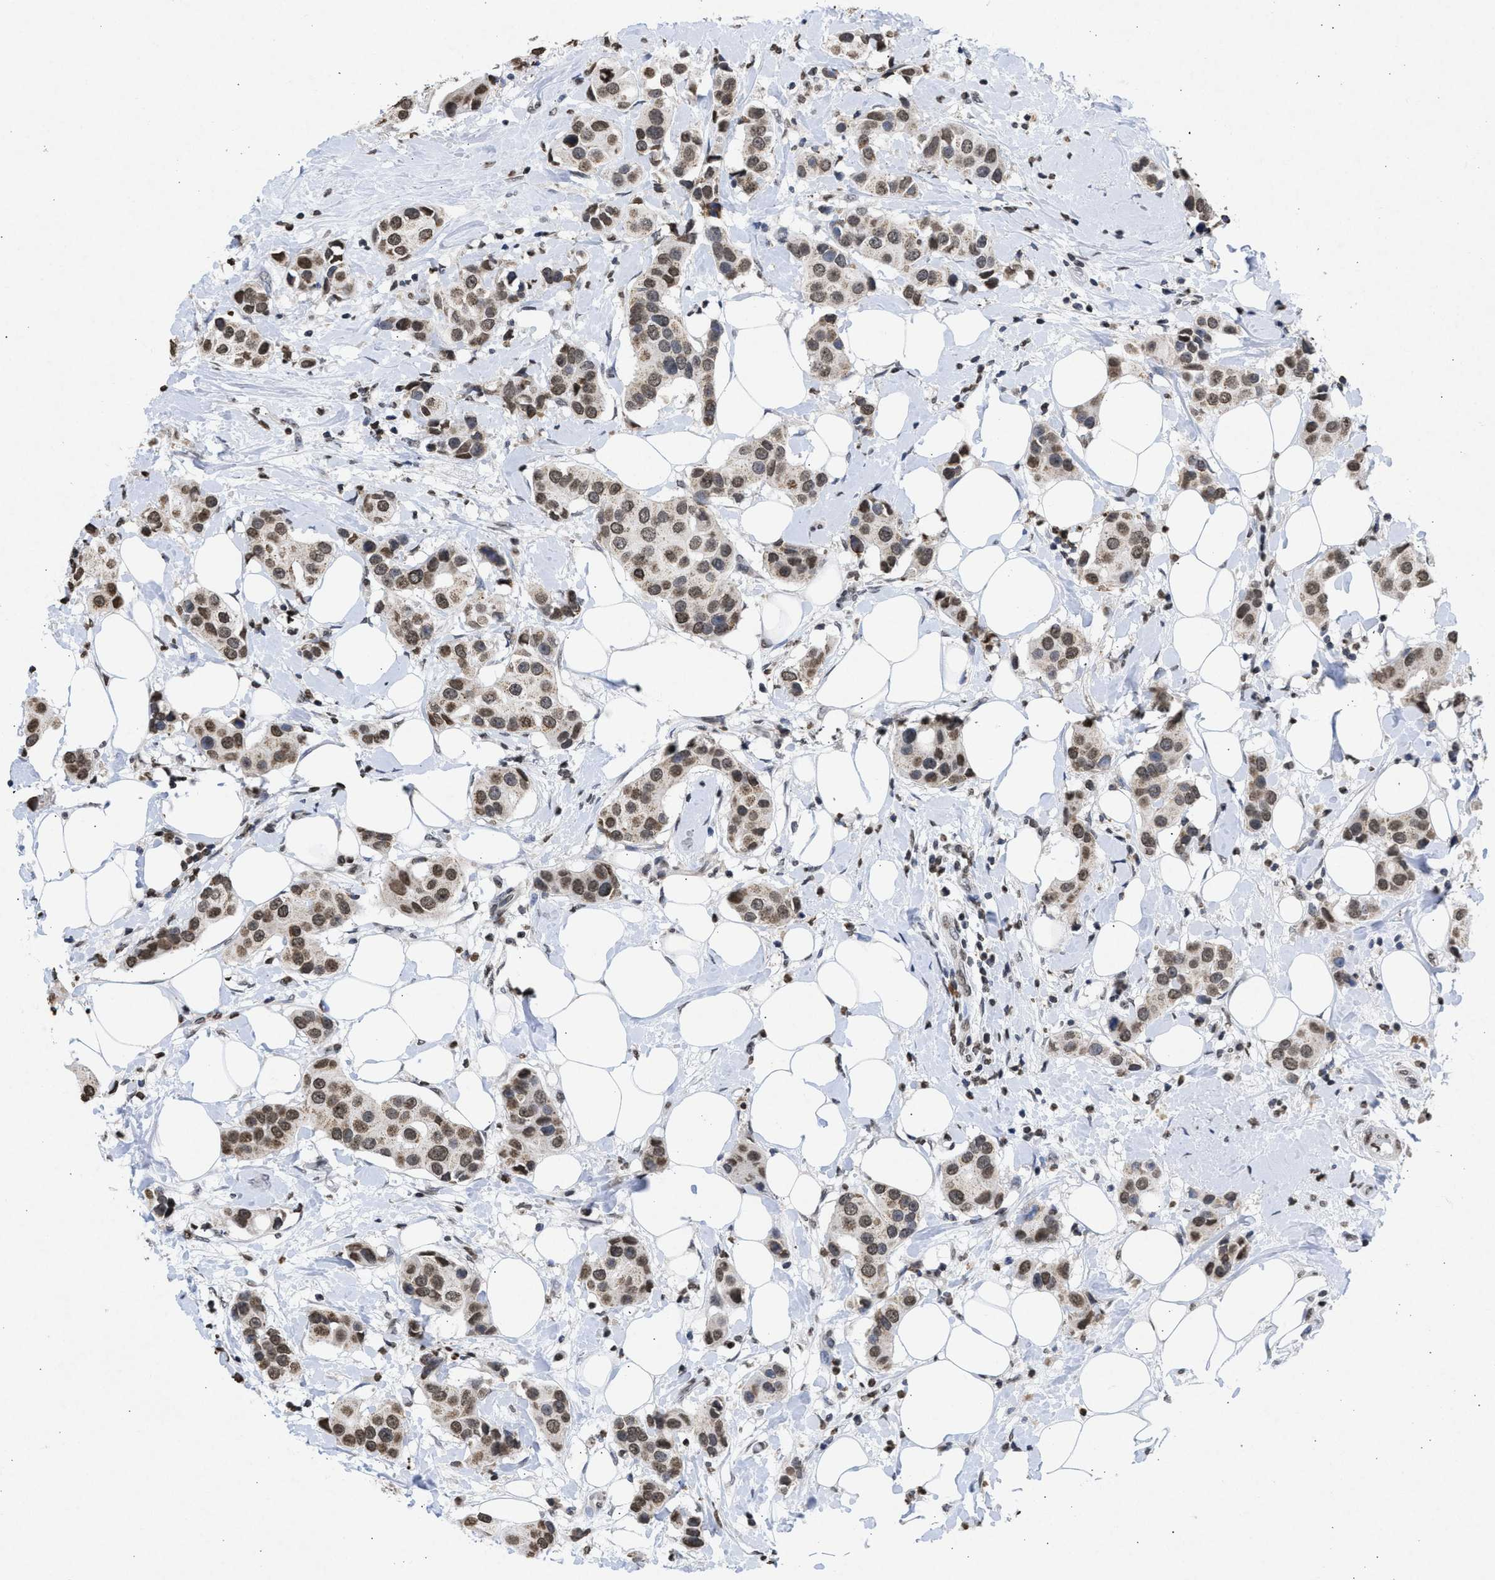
{"staining": {"intensity": "moderate", "quantity": ">75%", "location": "nuclear"}, "tissue": "breast cancer", "cell_type": "Tumor cells", "image_type": "cancer", "snomed": [{"axis": "morphology", "description": "Normal tissue, NOS"}, {"axis": "morphology", "description": "Duct carcinoma"}, {"axis": "topography", "description": "Breast"}], "caption": "Breast invasive ductal carcinoma stained with DAB immunohistochemistry shows medium levels of moderate nuclear expression in about >75% of tumor cells.", "gene": "NUP35", "patient": {"sex": "female", "age": 39}}